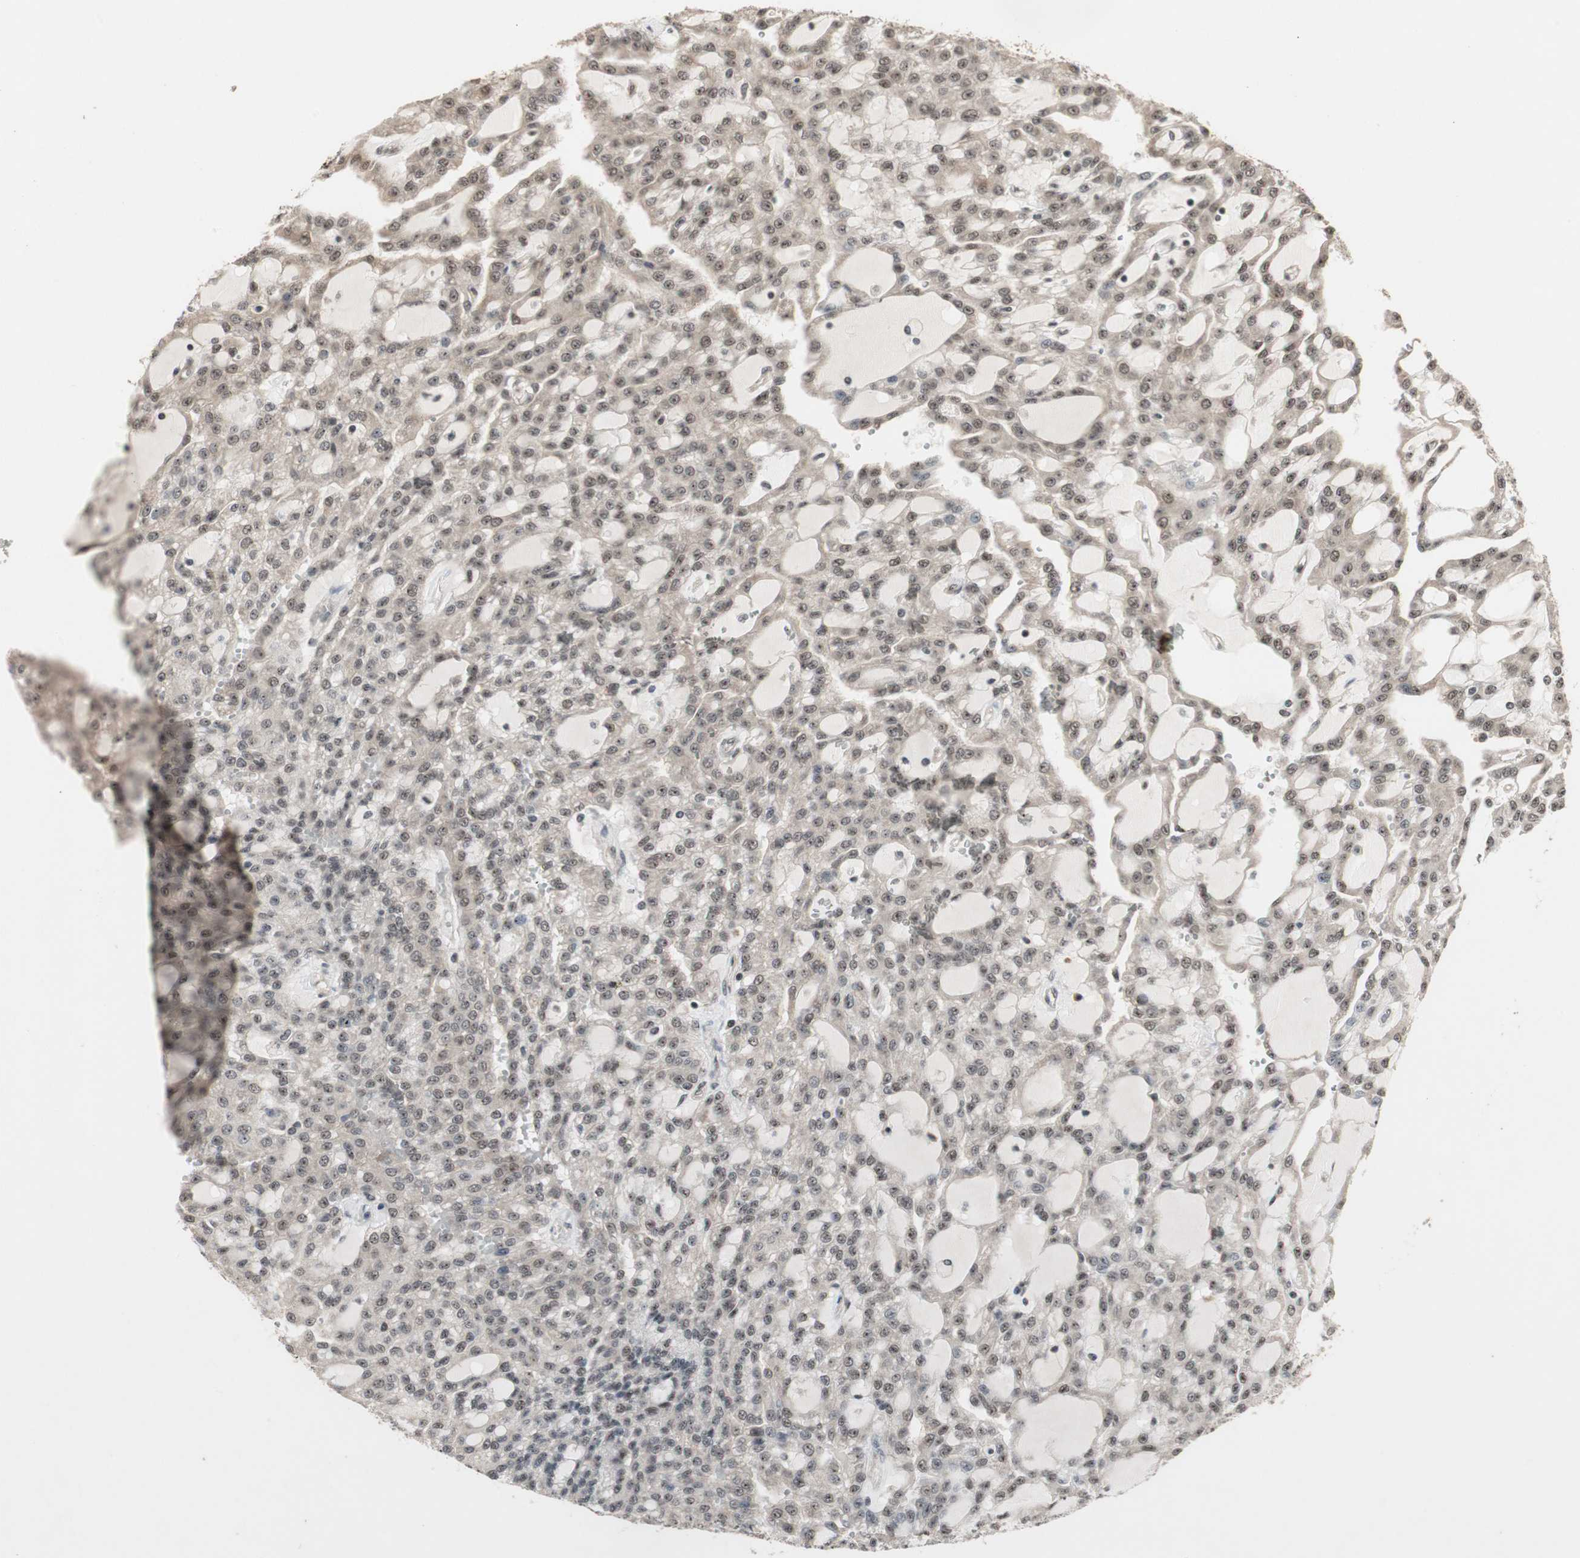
{"staining": {"intensity": "weak", "quantity": ">75%", "location": "cytoplasmic/membranous,nuclear"}, "tissue": "renal cancer", "cell_type": "Tumor cells", "image_type": "cancer", "snomed": [{"axis": "morphology", "description": "Adenocarcinoma, NOS"}, {"axis": "topography", "description": "Kidney"}], "caption": "Immunohistochemistry (IHC) staining of renal cancer, which demonstrates low levels of weak cytoplasmic/membranous and nuclear staining in approximately >75% of tumor cells indicating weak cytoplasmic/membranous and nuclear protein staining. The staining was performed using DAB (3,3'-diaminobenzidine) (brown) for protein detection and nuclei were counterstained in hematoxylin (blue).", "gene": "CSNK2B", "patient": {"sex": "male", "age": 63}}